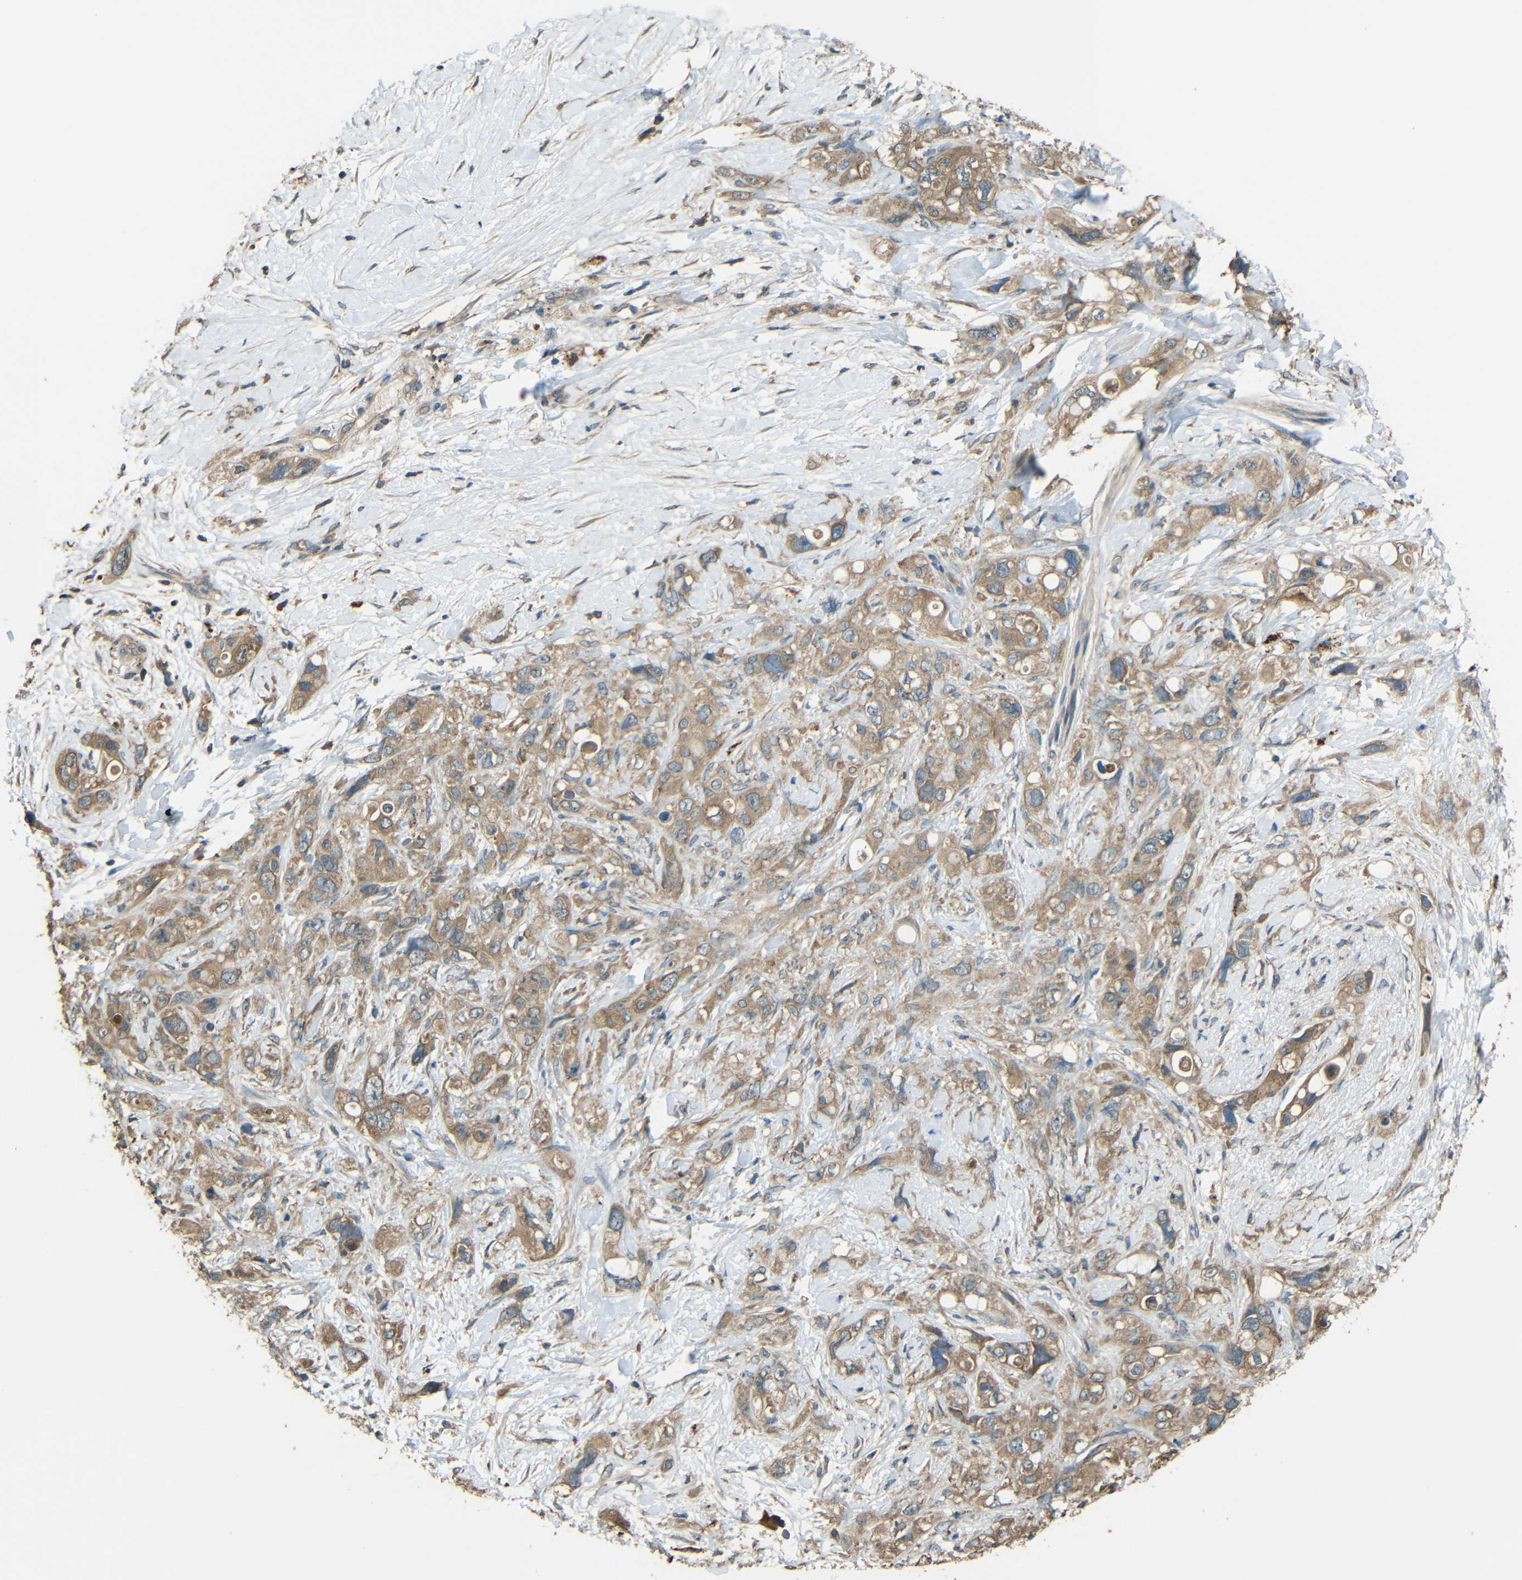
{"staining": {"intensity": "moderate", "quantity": ">75%", "location": "cytoplasmic/membranous"}, "tissue": "pancreatic cancer", "cell_type": "Tumor cells", "image_type": "cancer", "snomed": [{"axis": "morphology", "description": "Adenocarcinoma, NOS"}, {"axis": "topography", "description": "Pancreas"}], "caption": "IHC of human adenocarcinoma (pancreatic) reveals medium levels of moderate cytoplasmic/membranous staining in about >75% of tumor cells. (IHC, brightfield microscopy, high magnification).", "gene": "ACACA", "patient": {"sex": "female", "age": 56}}